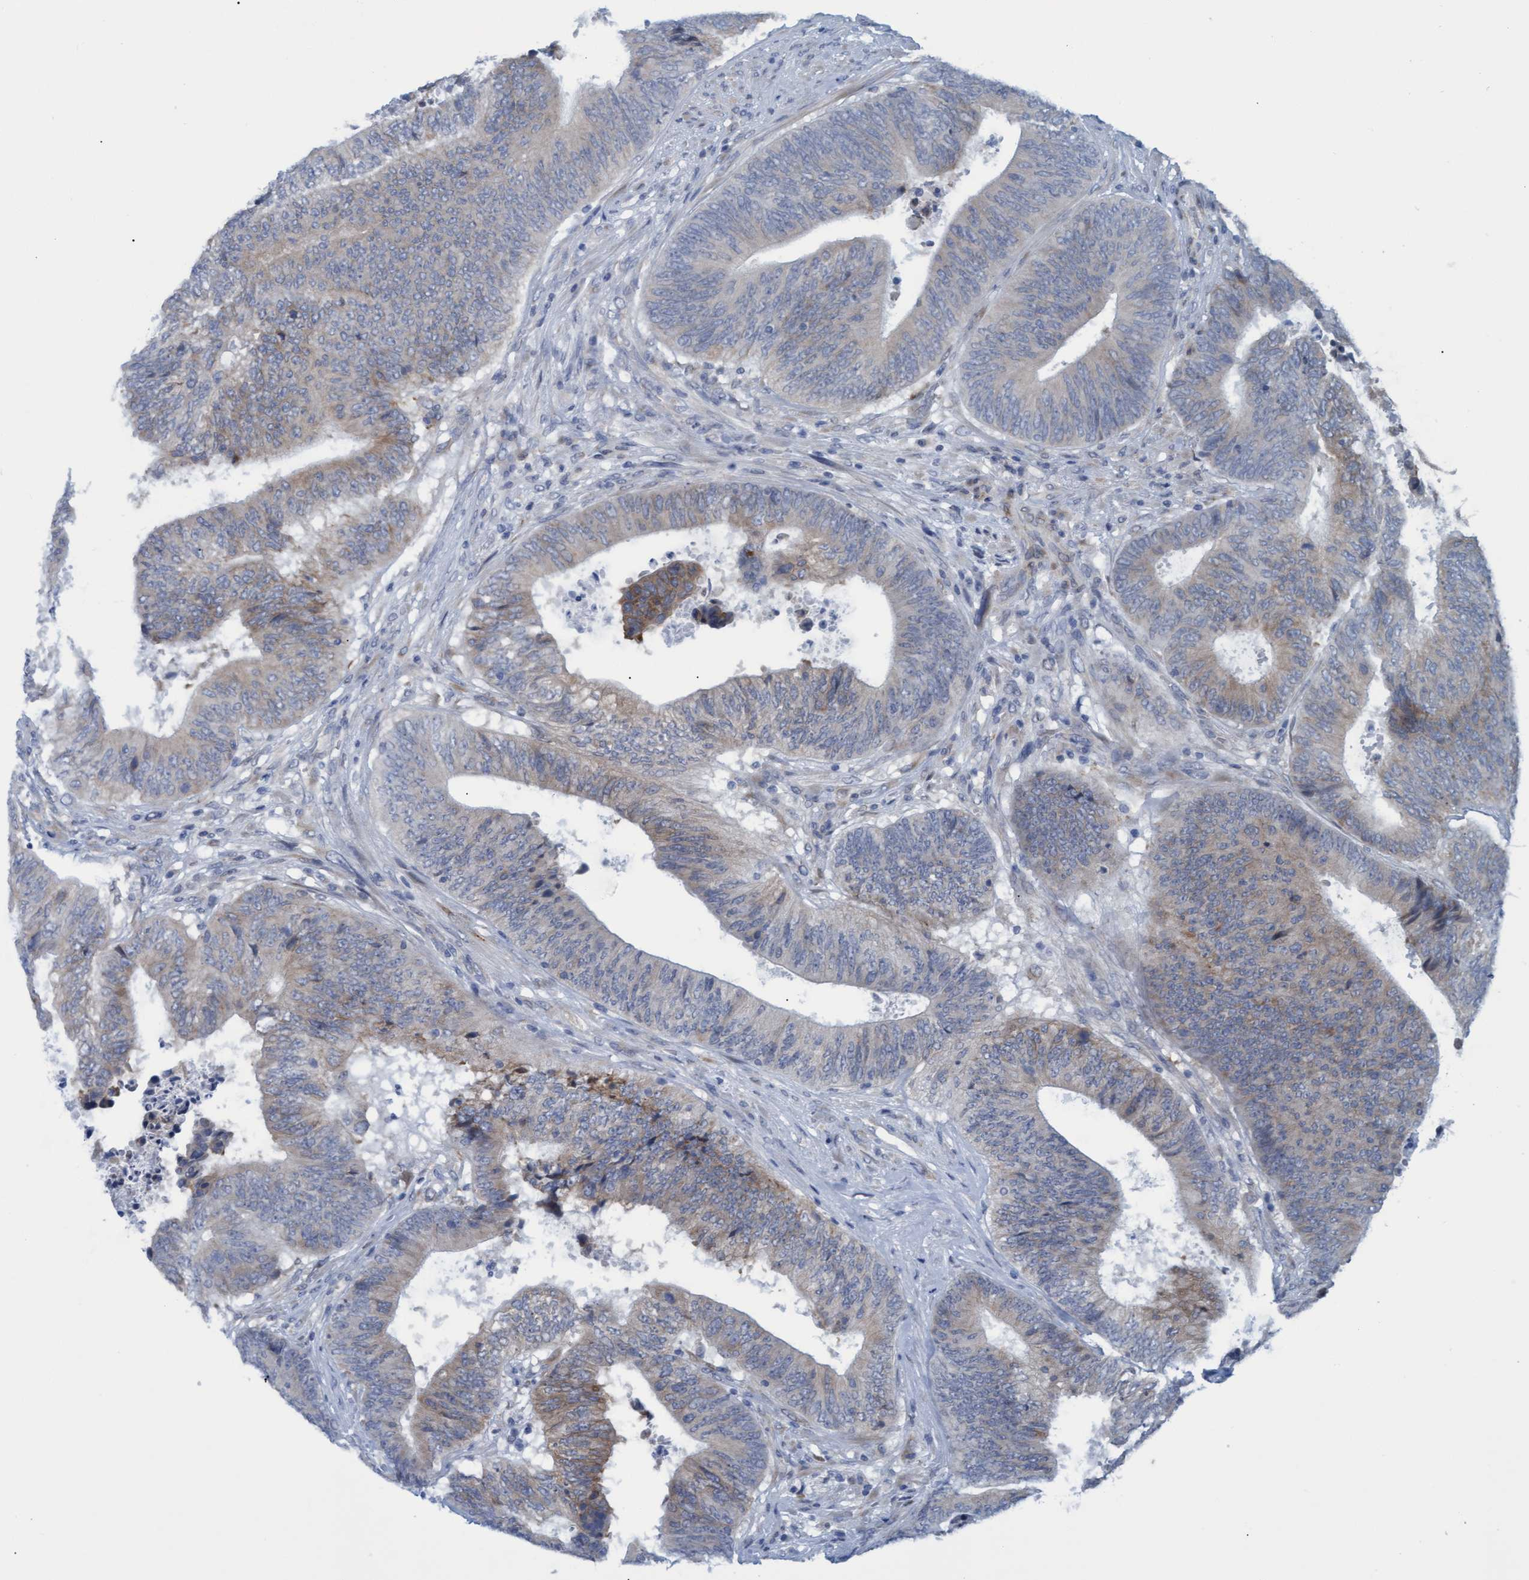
{"staining": {"intensity": "weak", "quantity": "25%-75%", "location": "cytoplasmic/membranous"}, "tissue": "colorectal cancer", "cell_type": "Tumor cells", "image_type": "cancer", "snomed": [{"axis": "morphology", "description": "Adenocarcinoma, NOS"}, {"axis": "topography", "description": "Rectum"}], "caption": "About 25%-75% of tumor cells in human colorectal cancer display weak cytoplasmic/membranous protein positivity as visualized by brown immunohistochemical staining.", "gene": "SSTR3", "patient": {"sex": "male", "age": 72}}